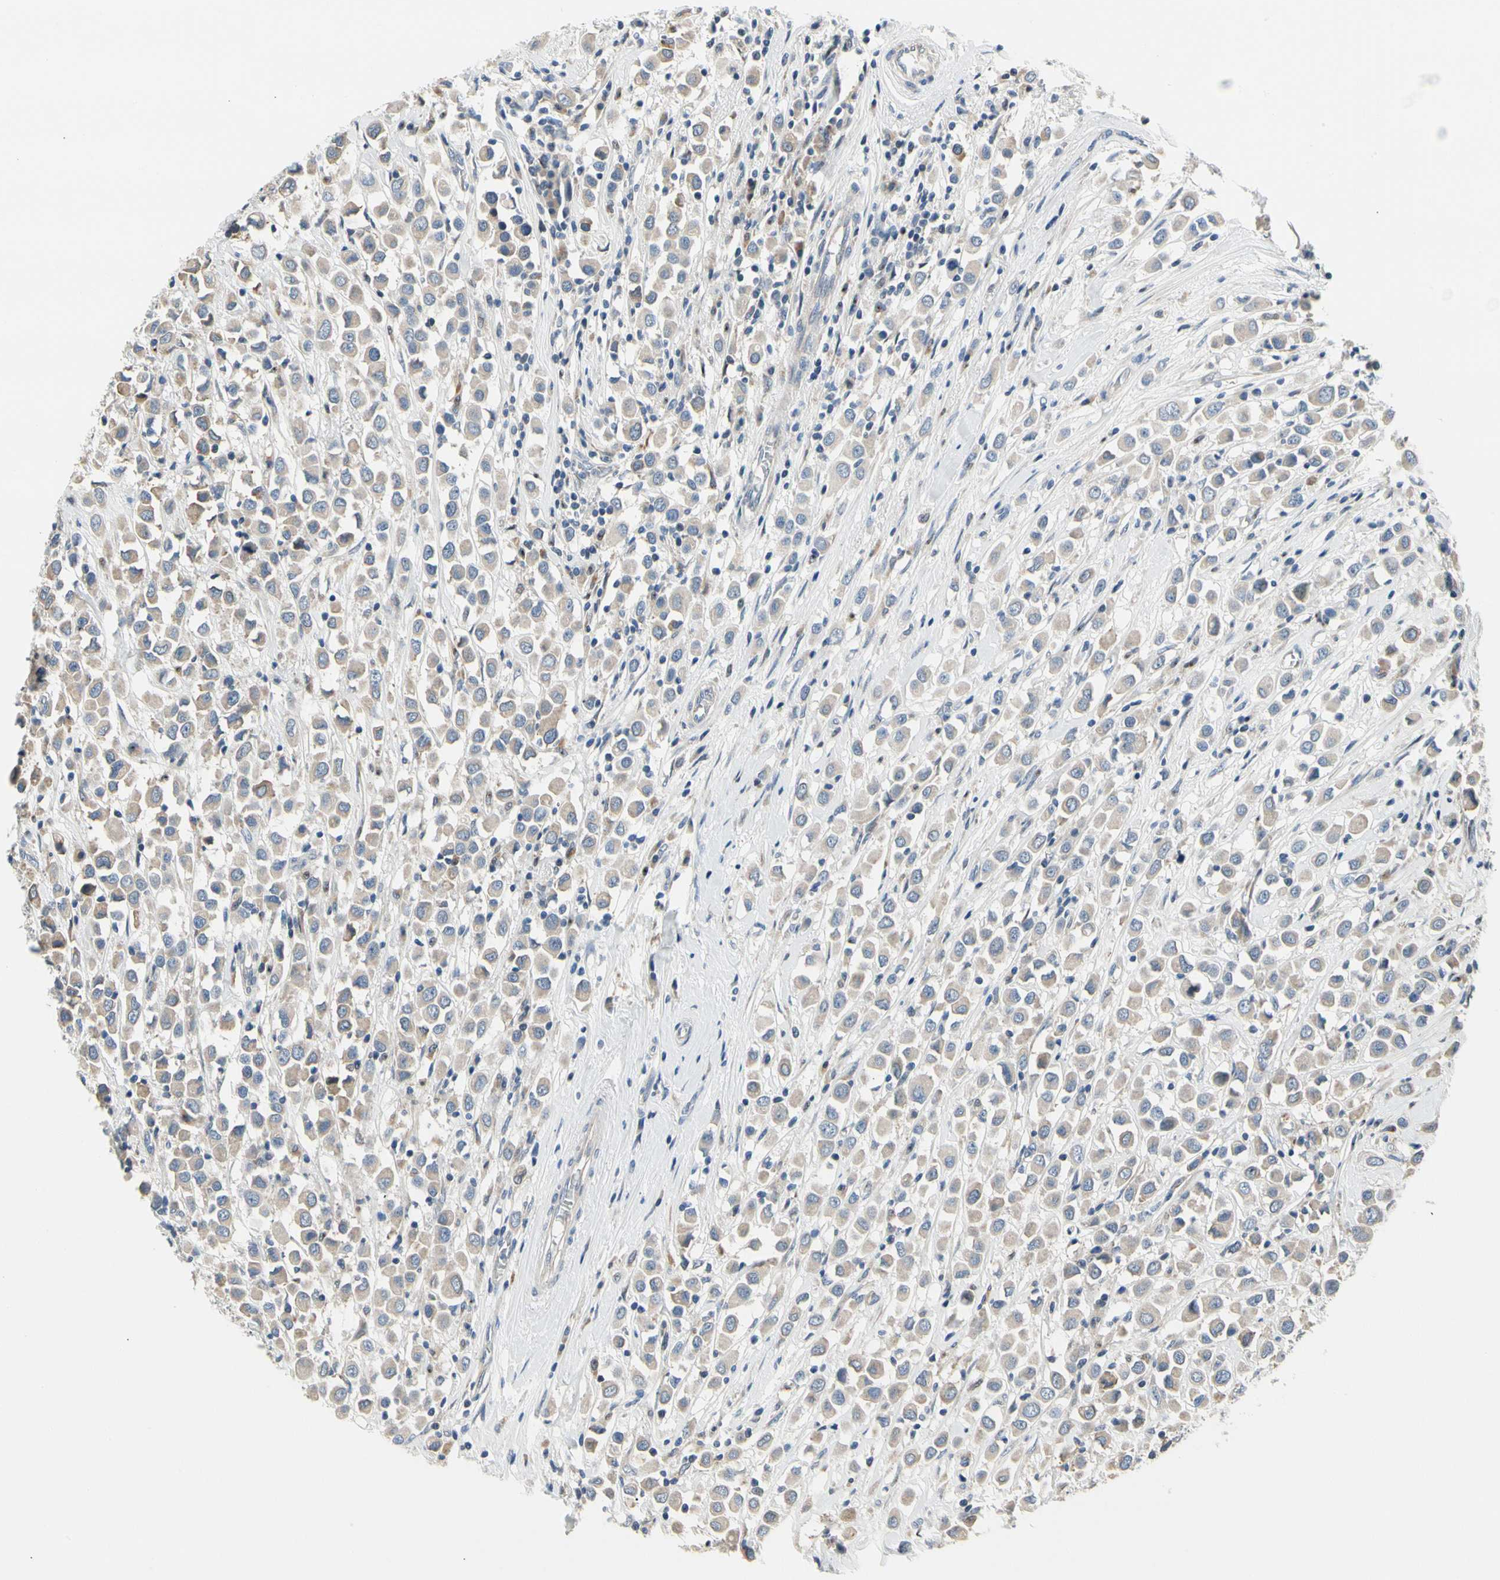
{"staining": {"intensity": "weak", "quantity": "<25%", "location": "cytoplasmic/membranous"}, "tissue": "breast cancer", "cell_type": "Tumor cells", "image_type": "cancer", "snomed": [{"axis": "morphology", "description": "Duct carcinoma"}, {"axis": "topography", "description": "Breast"}], "caption": "Breast cancer (invasive ductal carcinoma) was stained to show a protein in brown. There is no significant staining in tumor cells. (DAB immunohistochemistry with hematoxylin counter stain).", "gene": "NFASC", "patient": {"sex": "female", "age": 61}}